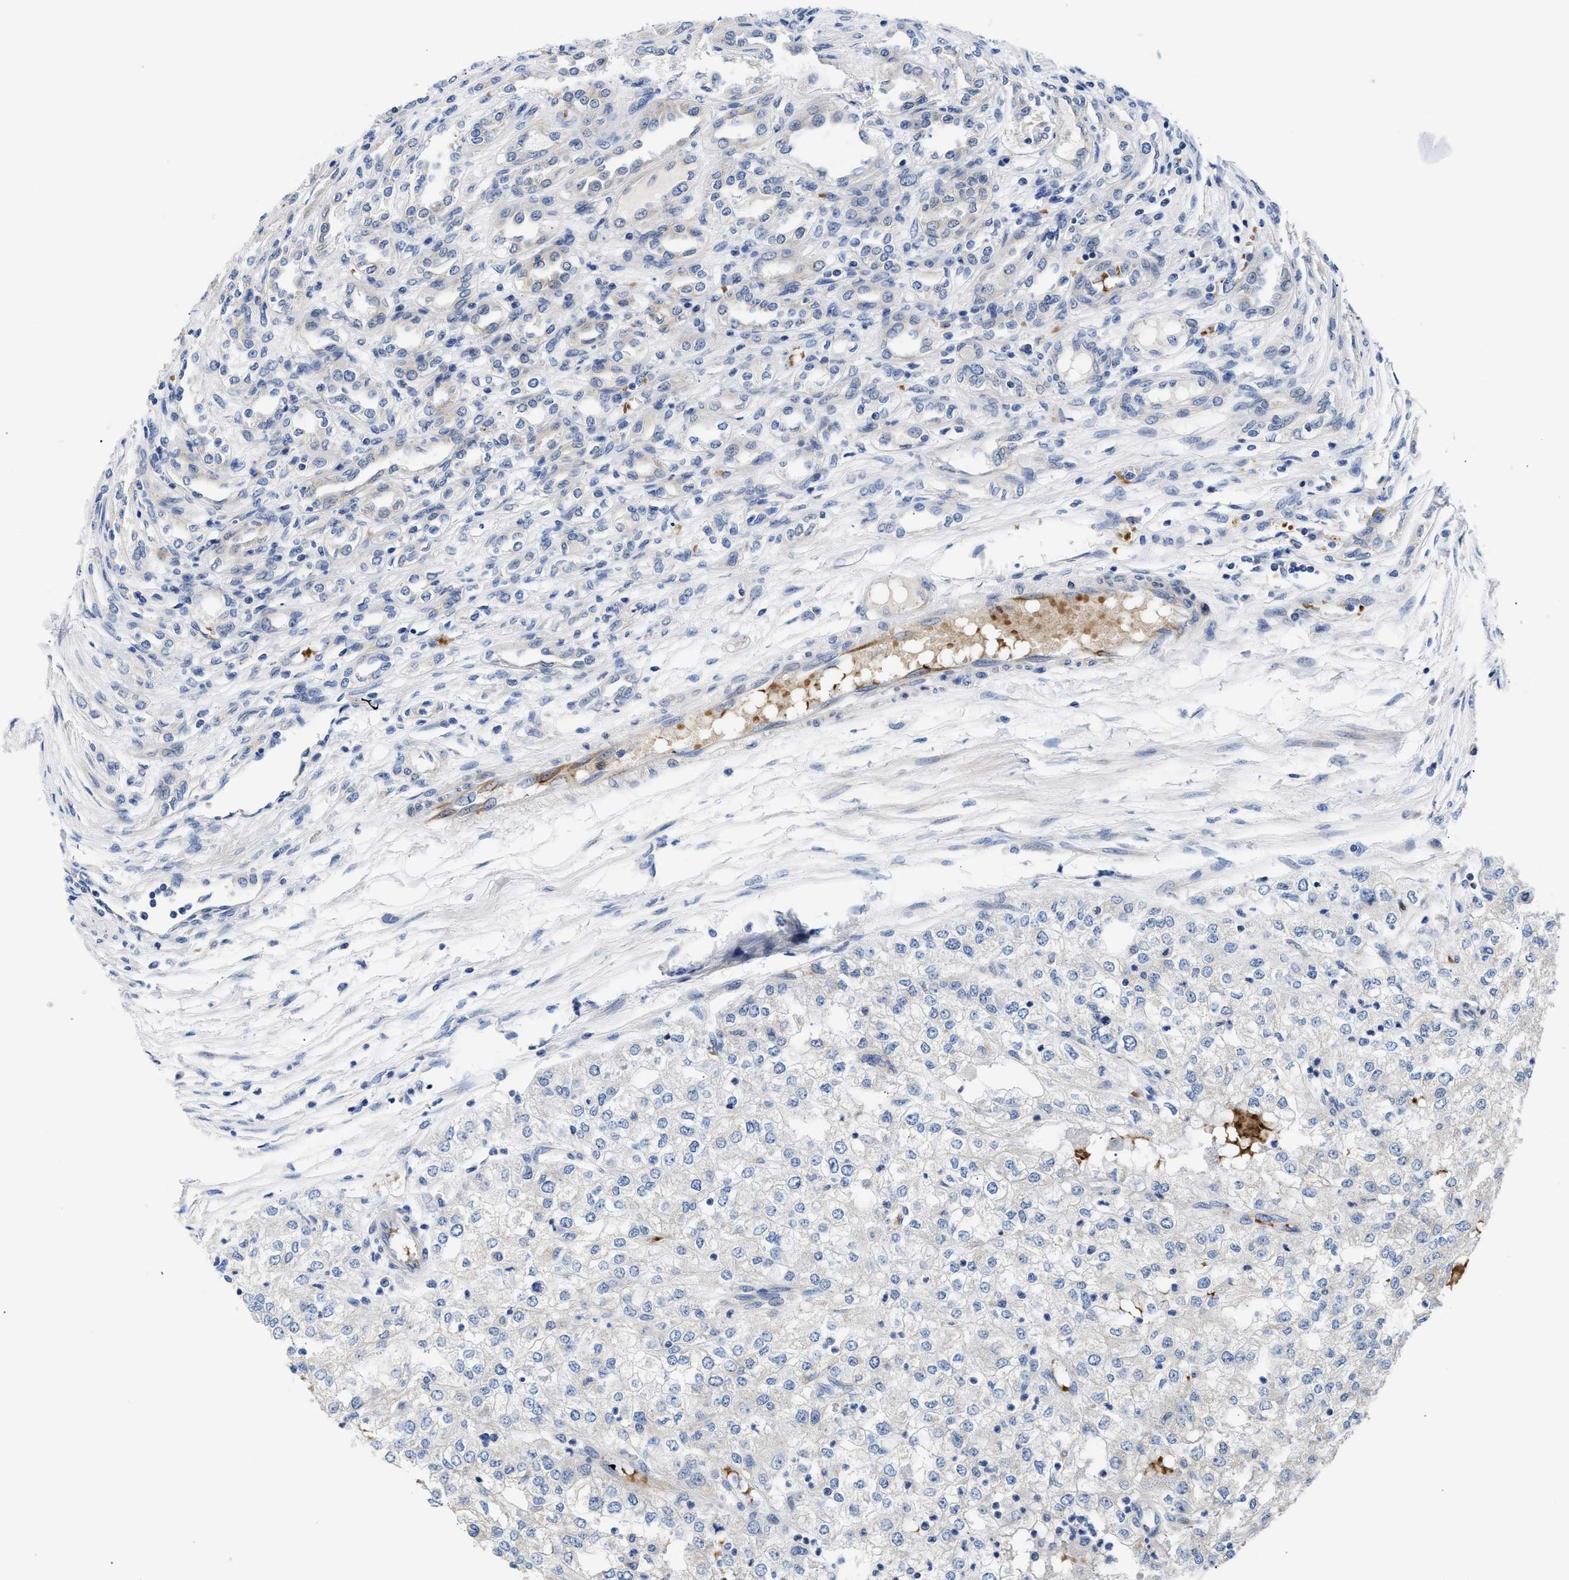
{"staining": {"intensity": "negative", "quantity": "none", "location": "none"}, "tissue": "renal cancer", "cell_type": "Tumor cells", "image_type": "cancer", "snomed": [{"axis": "morphology", "description": "Adenocarcinoma, NOS"}, {"axis": "topography", "description": "Kidney"}], "caption": "IHC histopathology image of neoplastic tissue: renal cancer stained with DAB (3,3'-diaminobenzidine) exhibits no significant protein staining in tumor cells.", "gene": "RINT1", "patient": {"sex": "female", "age": 54}}